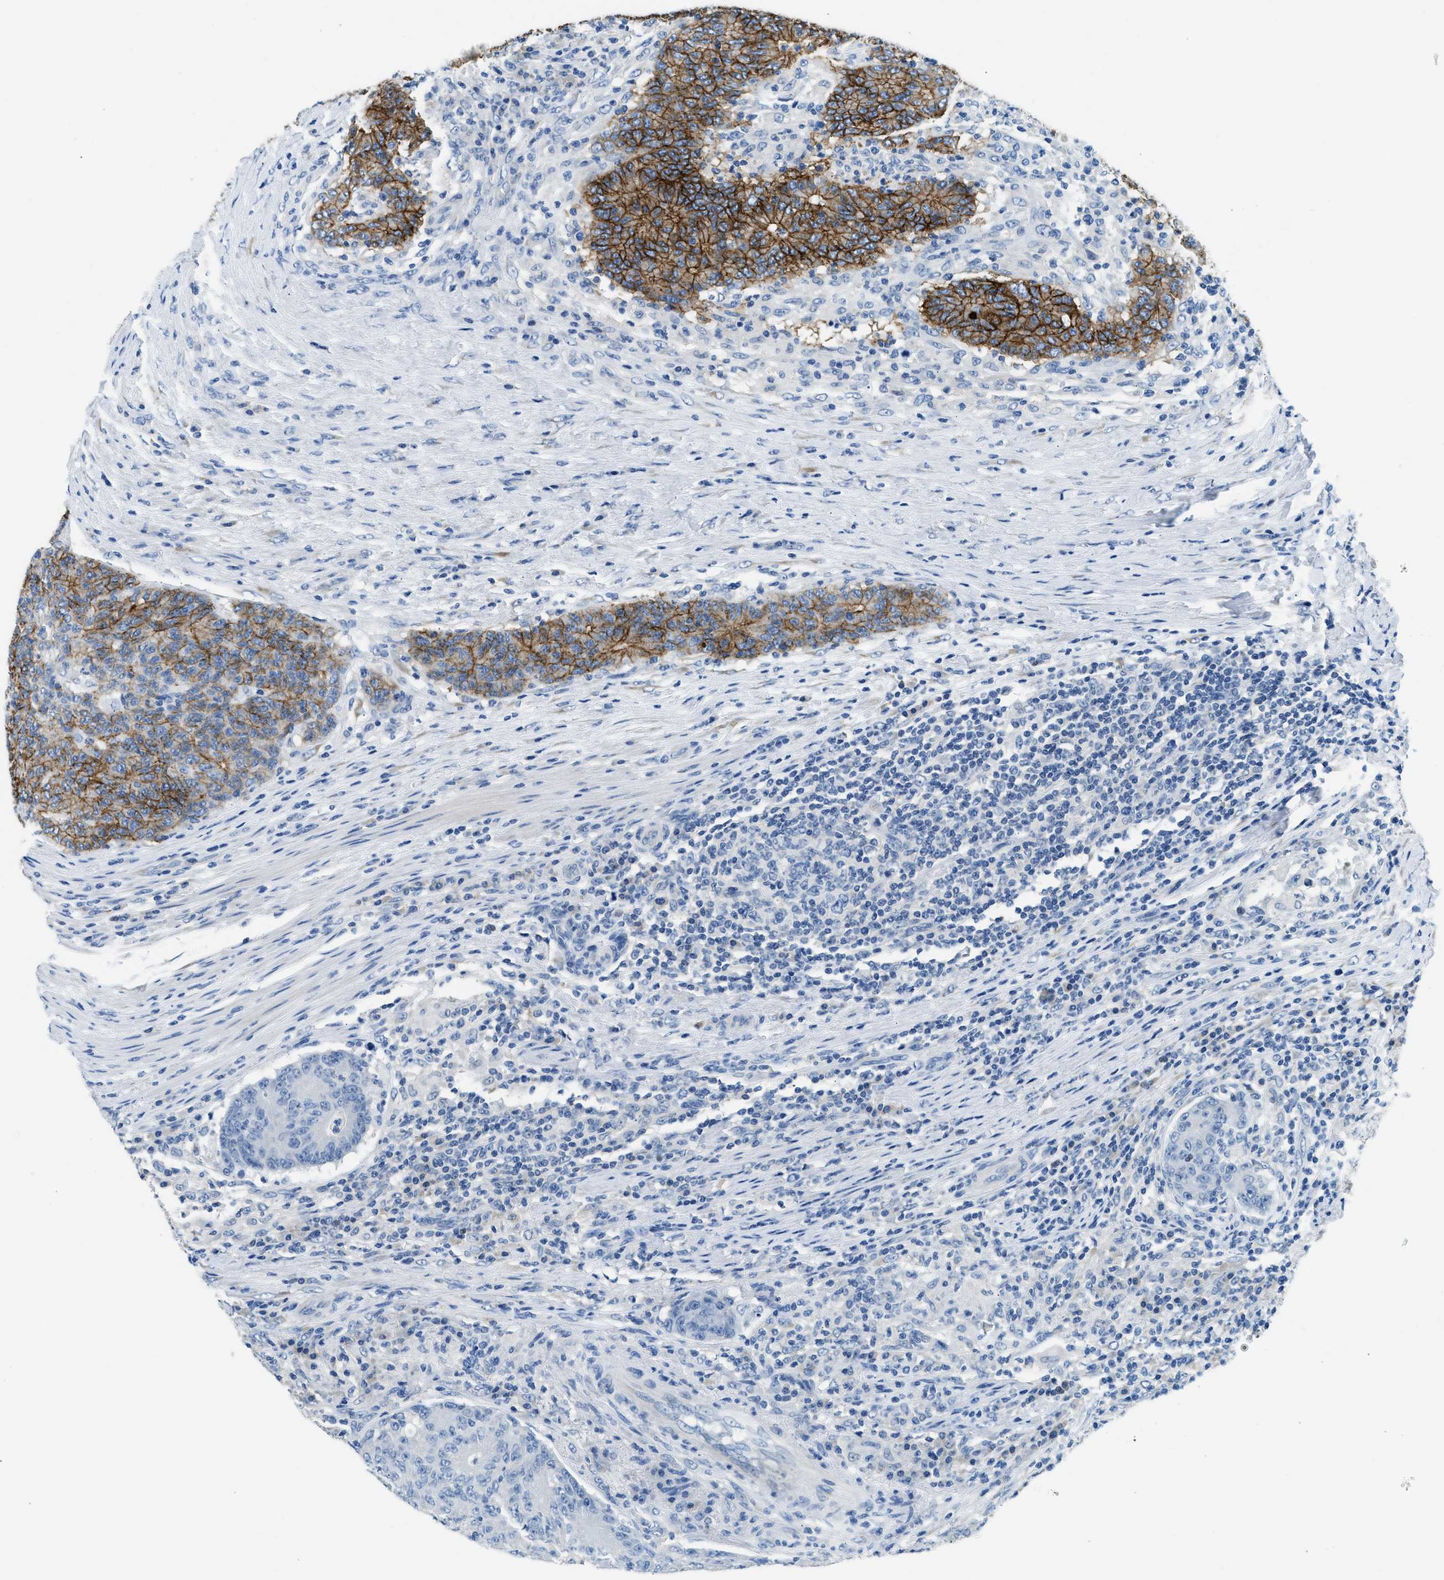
{"staining": {"intensity": "moderate", "quantity": "<25%", "location": "cytoplasmic/membranous"}, "tissue": "colorectal cancer", "cell_type": "Tumor cells", "image_type": "cancer", "snomed": [{"axis": "morphology", "description": "Normal tissue, NOS"}, {"axis": "morphology", "description": "Adenocarcinoma, NOS"}, {"axis": "topography", "description": "Colon"}], "caption": "Tumor cells display low levels of moderate cytoplasmic/membranous expression in about <25% of cells in colorectal cancer (adenocarcinoma).", "gene": "CLDN18", "patient": {"sex": "female", "age": 75}}